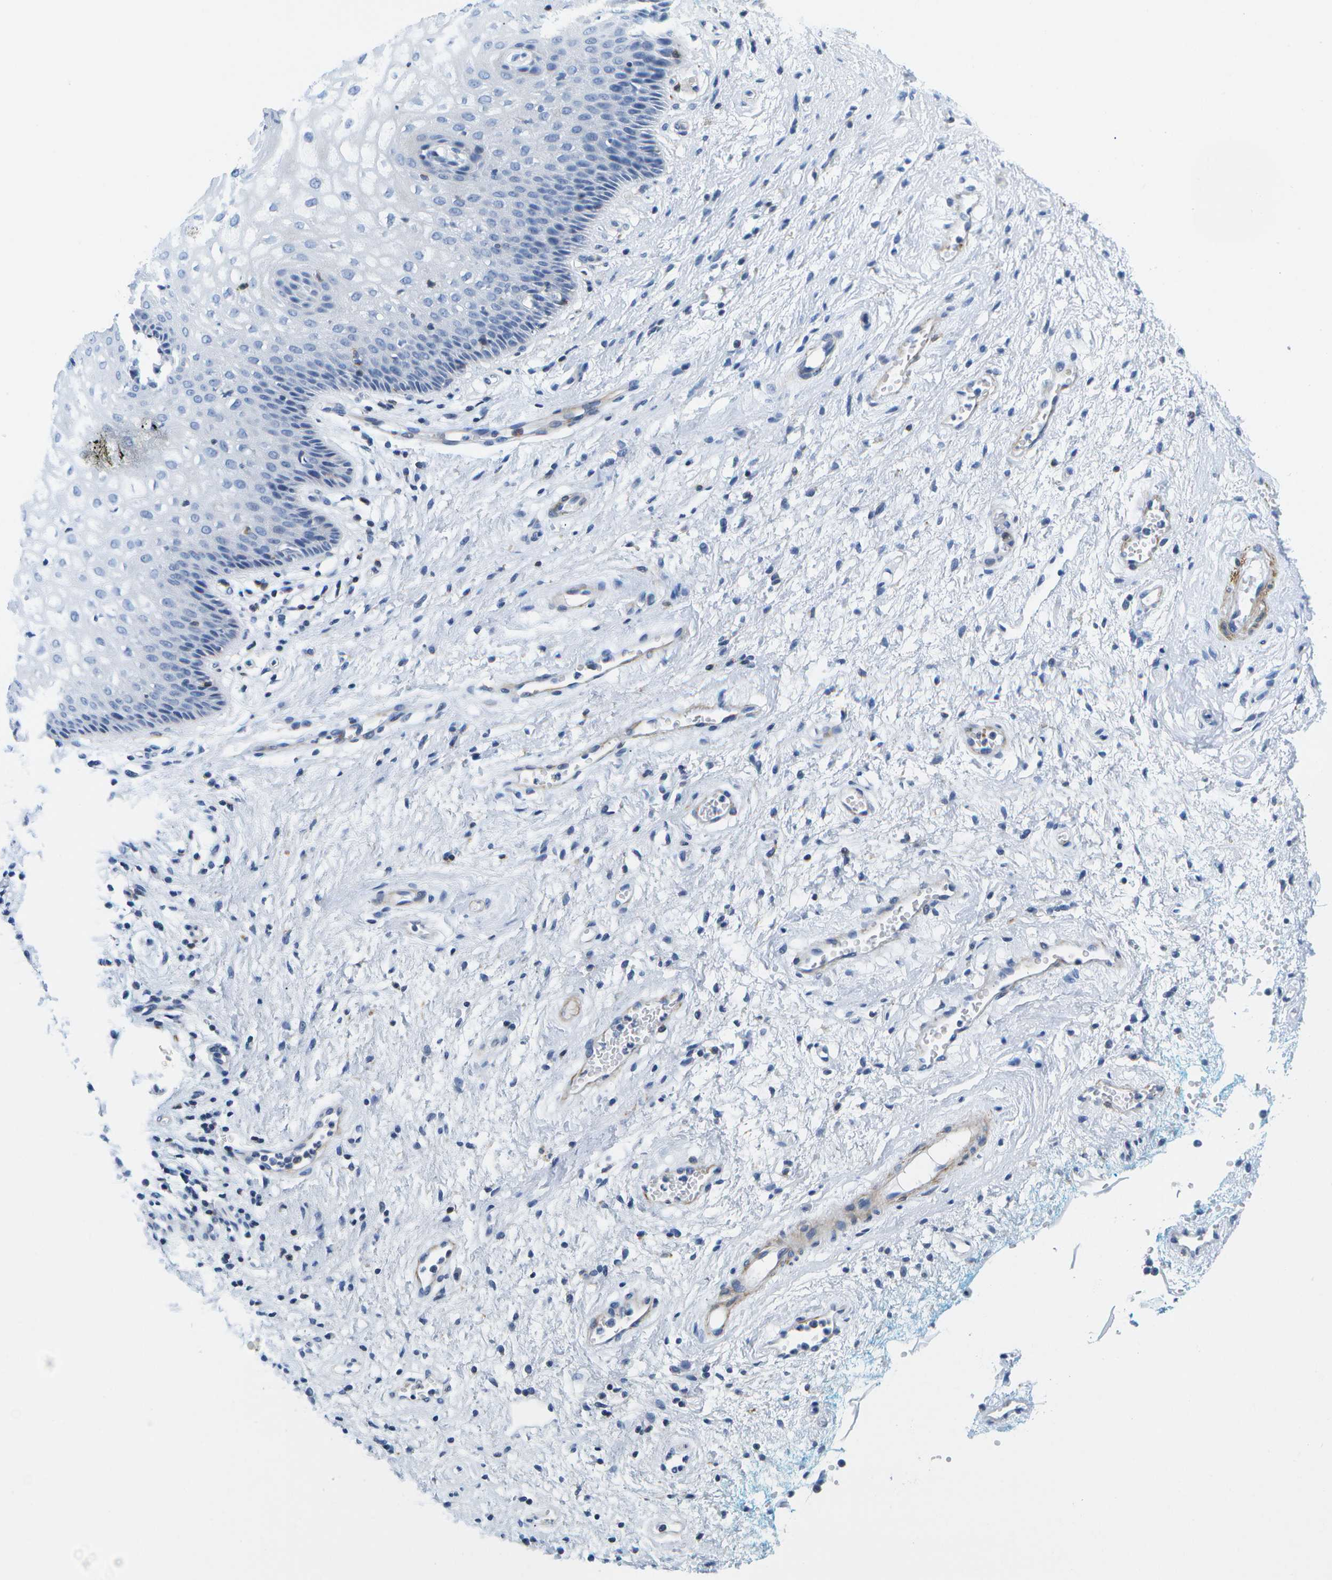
{"staining": {"intensity": "negative", "quantity": "none", "location": "none"}, "tissue": "vagina", "cell_type": "Squamous epithelial cells", "image_type": "normal", "snomed": [{"axis": "morphology", "description": "Normal tissue, NOS"}, {"axis": "topography", "description": "Vagina"}], "caption": "An IHC image of unremarkable vagina is shown. There is no staining in squamous epithelial cells of vagina. (DAB (3,3'-diaminobenzidine) immunohistochemistry with hematoxylin counter stain).", "gene": "ADGRG6", "patient": {"sex": "female", "age": 34}}